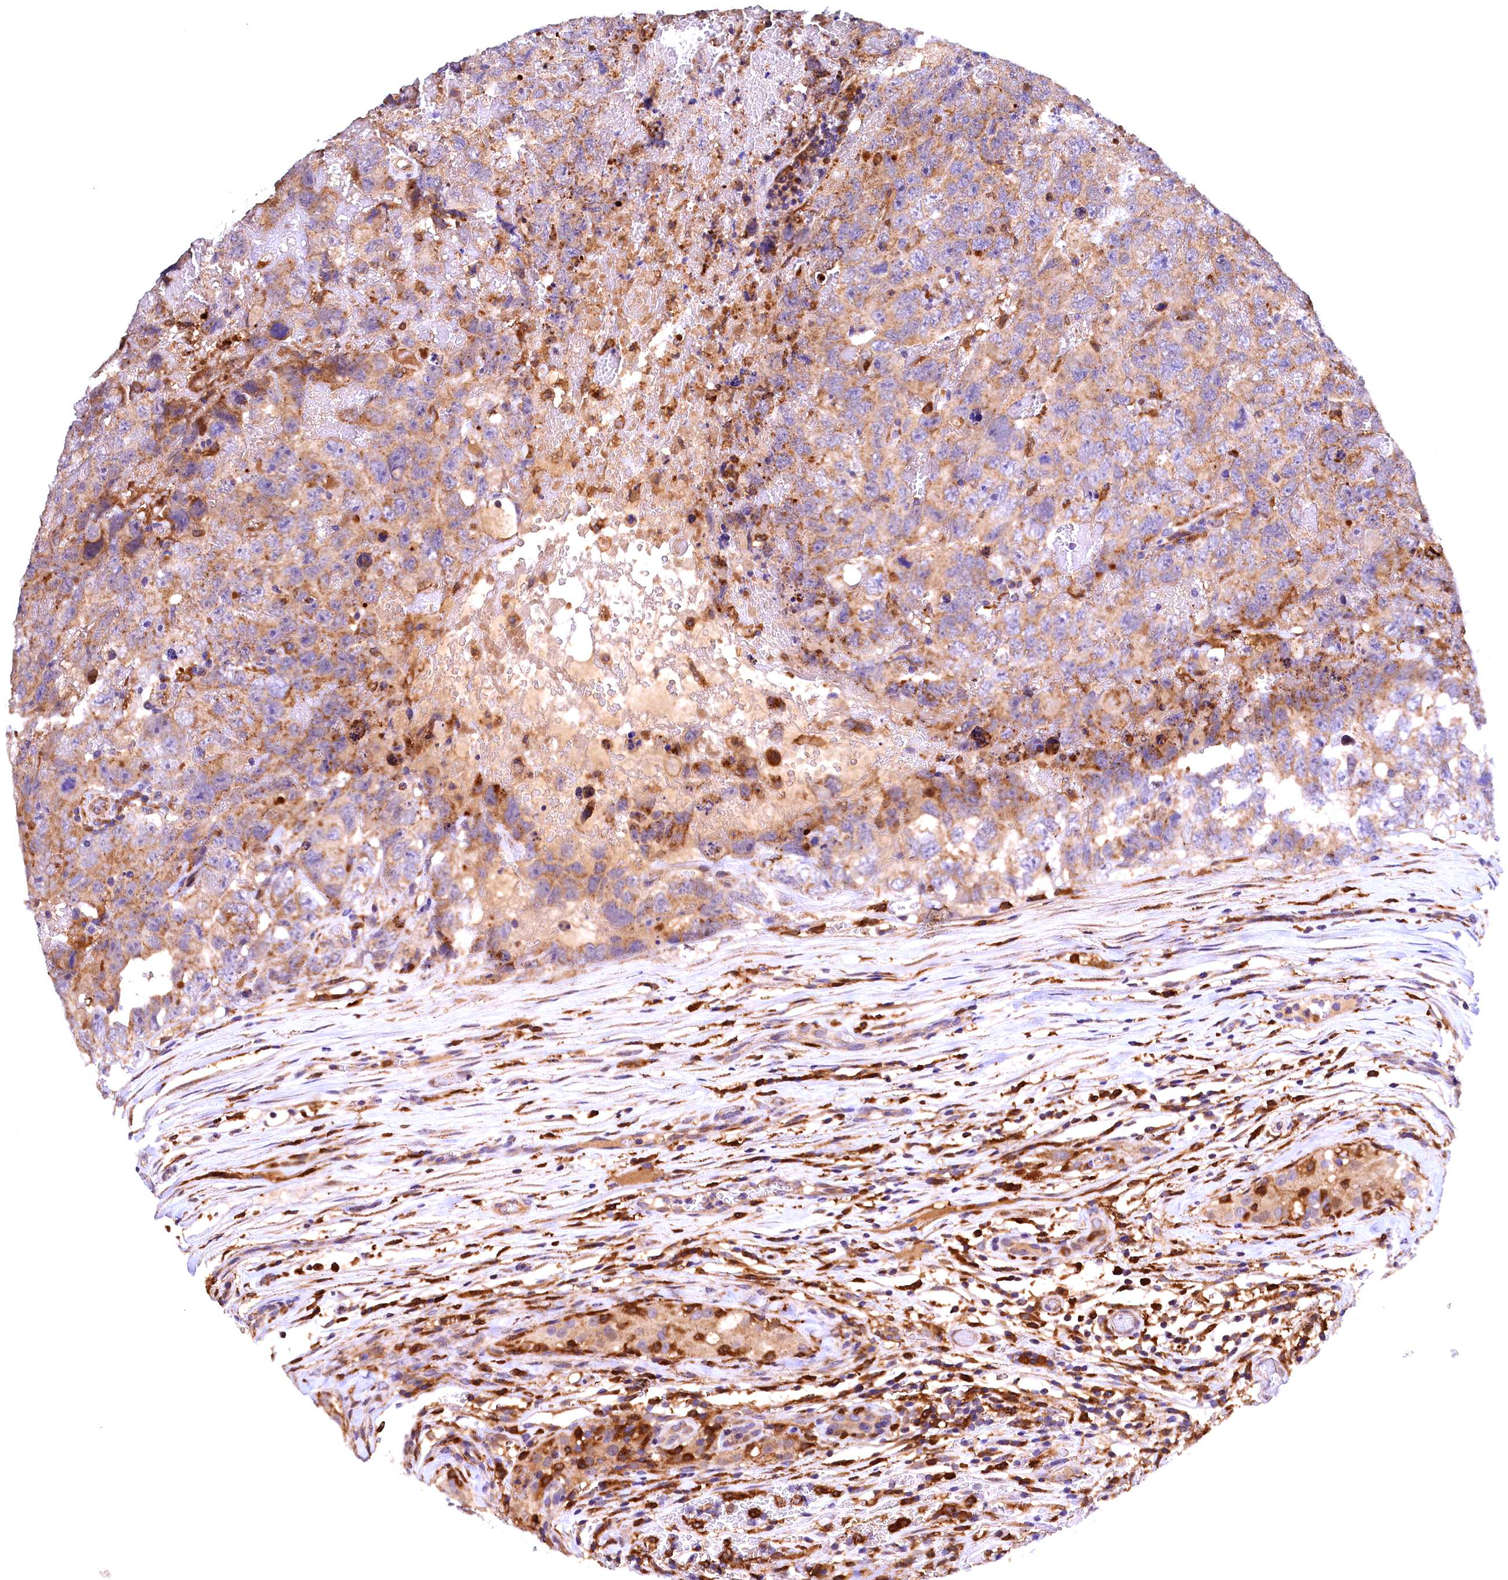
{"staining": {"intensity": "moderate", "quantity": ">75%", "location": "cytoplasmic/membranous"}, "tissue": "testis cancer", "cell_type": "Tumor cells", "image_type": "cancer", "snomed": [{"axis": "morphology", "description": "Carcinoma, Embryonal, NOS"}, {"axis": "topography", "description": "Testis"}], "caption": "DAB (3,3'-diaminobenzidine) immunohistochemical staining of embryonal carcinoma (testis) displays moderate cytoplasmic/membranous protein expression in approximately >75% of tumor cells.", "gene": "NAIP", "patient": {"sex": "male", "age": 45}}